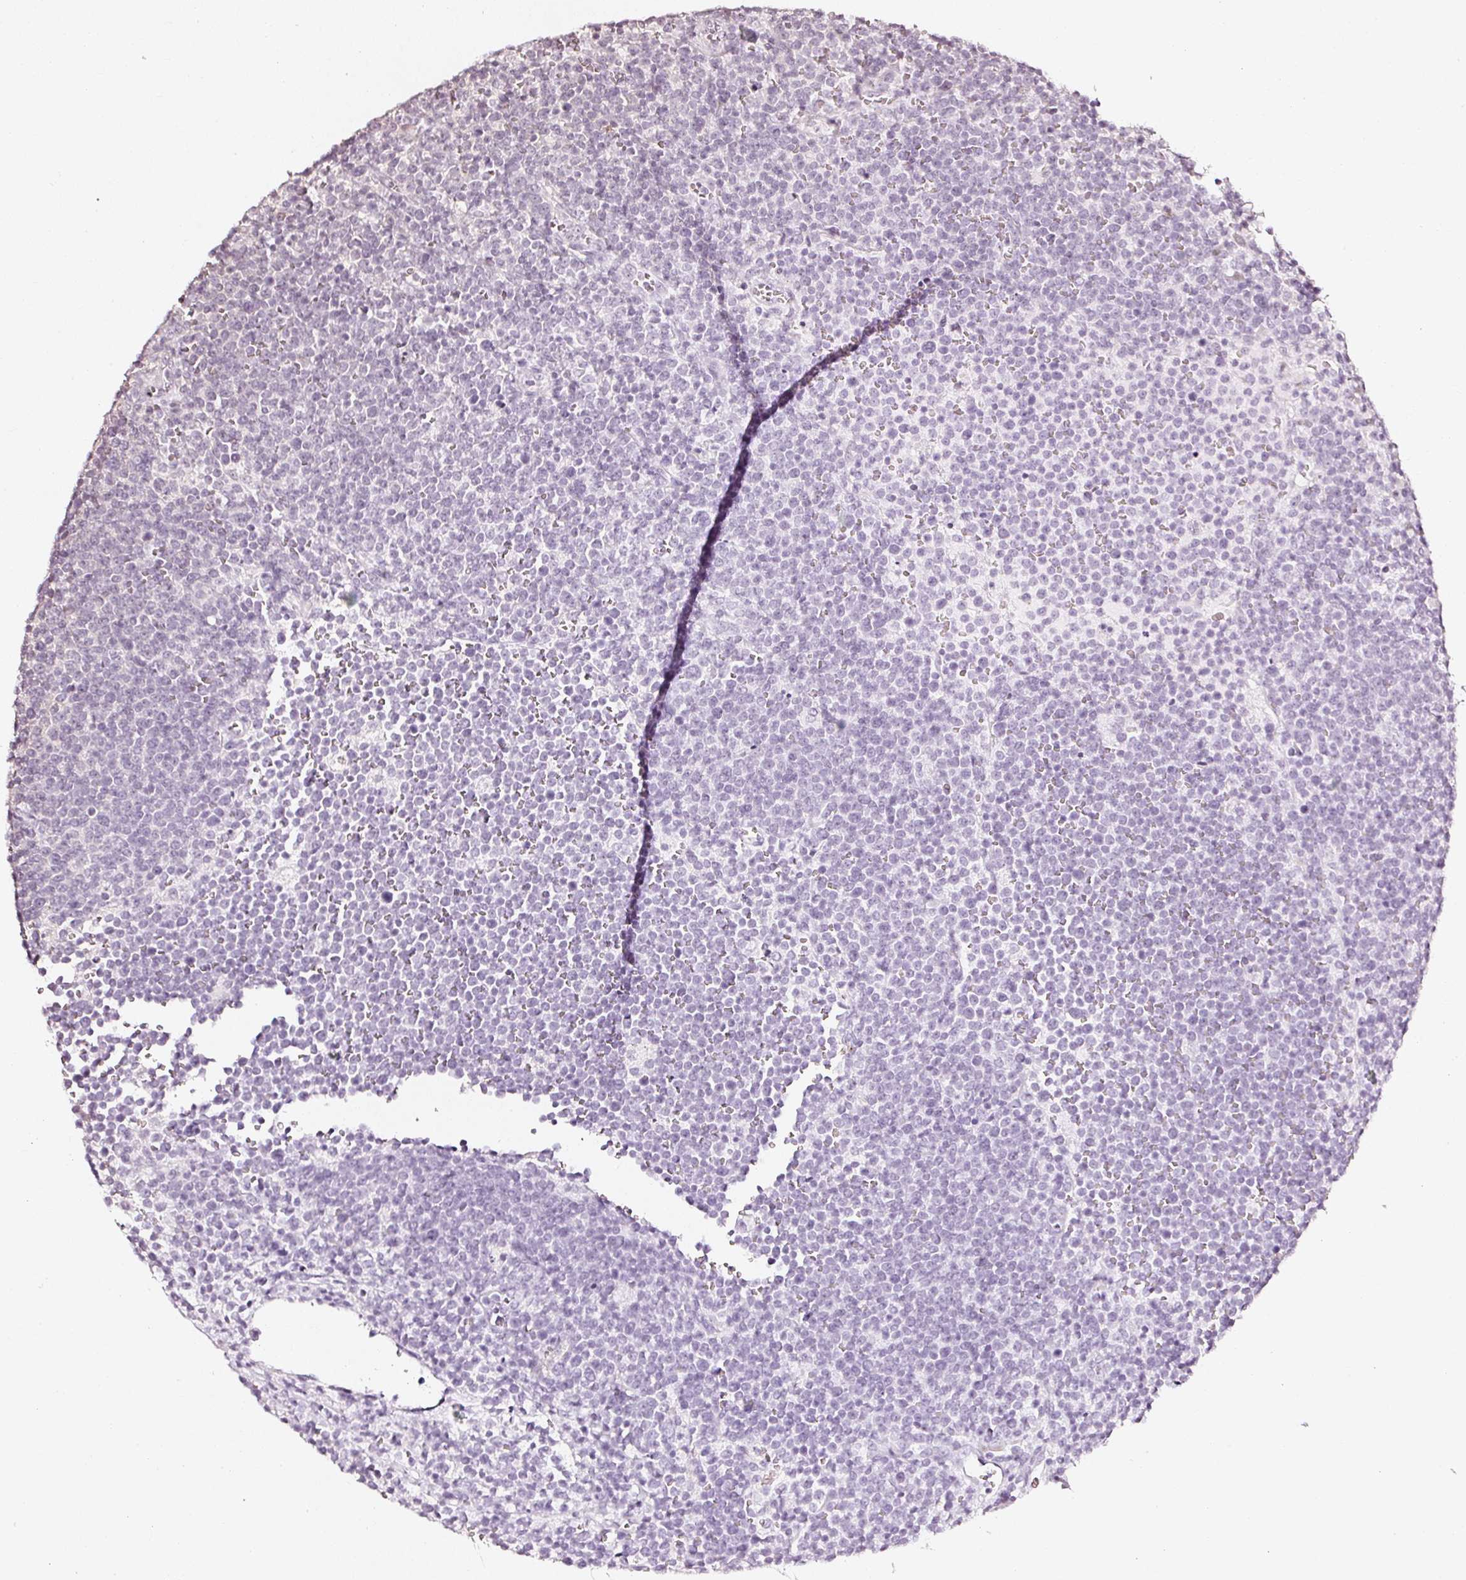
{"staining": {"intensity": "negative", "quantity": "none", "location": "none"}, "tissue": "lymphoma", "cell_type": "Tumor cells", "image_type": "cancer", "snomed": [{"axis": "morphology", "description": "Malignant lymphoma, non-Hodgkin's type, High grade"}, {"axis": "topography", "description": "Lymph node"}], "caption": "Immunohistochemistry (IHC) image of human lymphoma stained for a protein (brown), which demonstrates no positivity in tumor cells.", "gene": "NTRK1", "patient": {"sex": "male", "age": 61}}